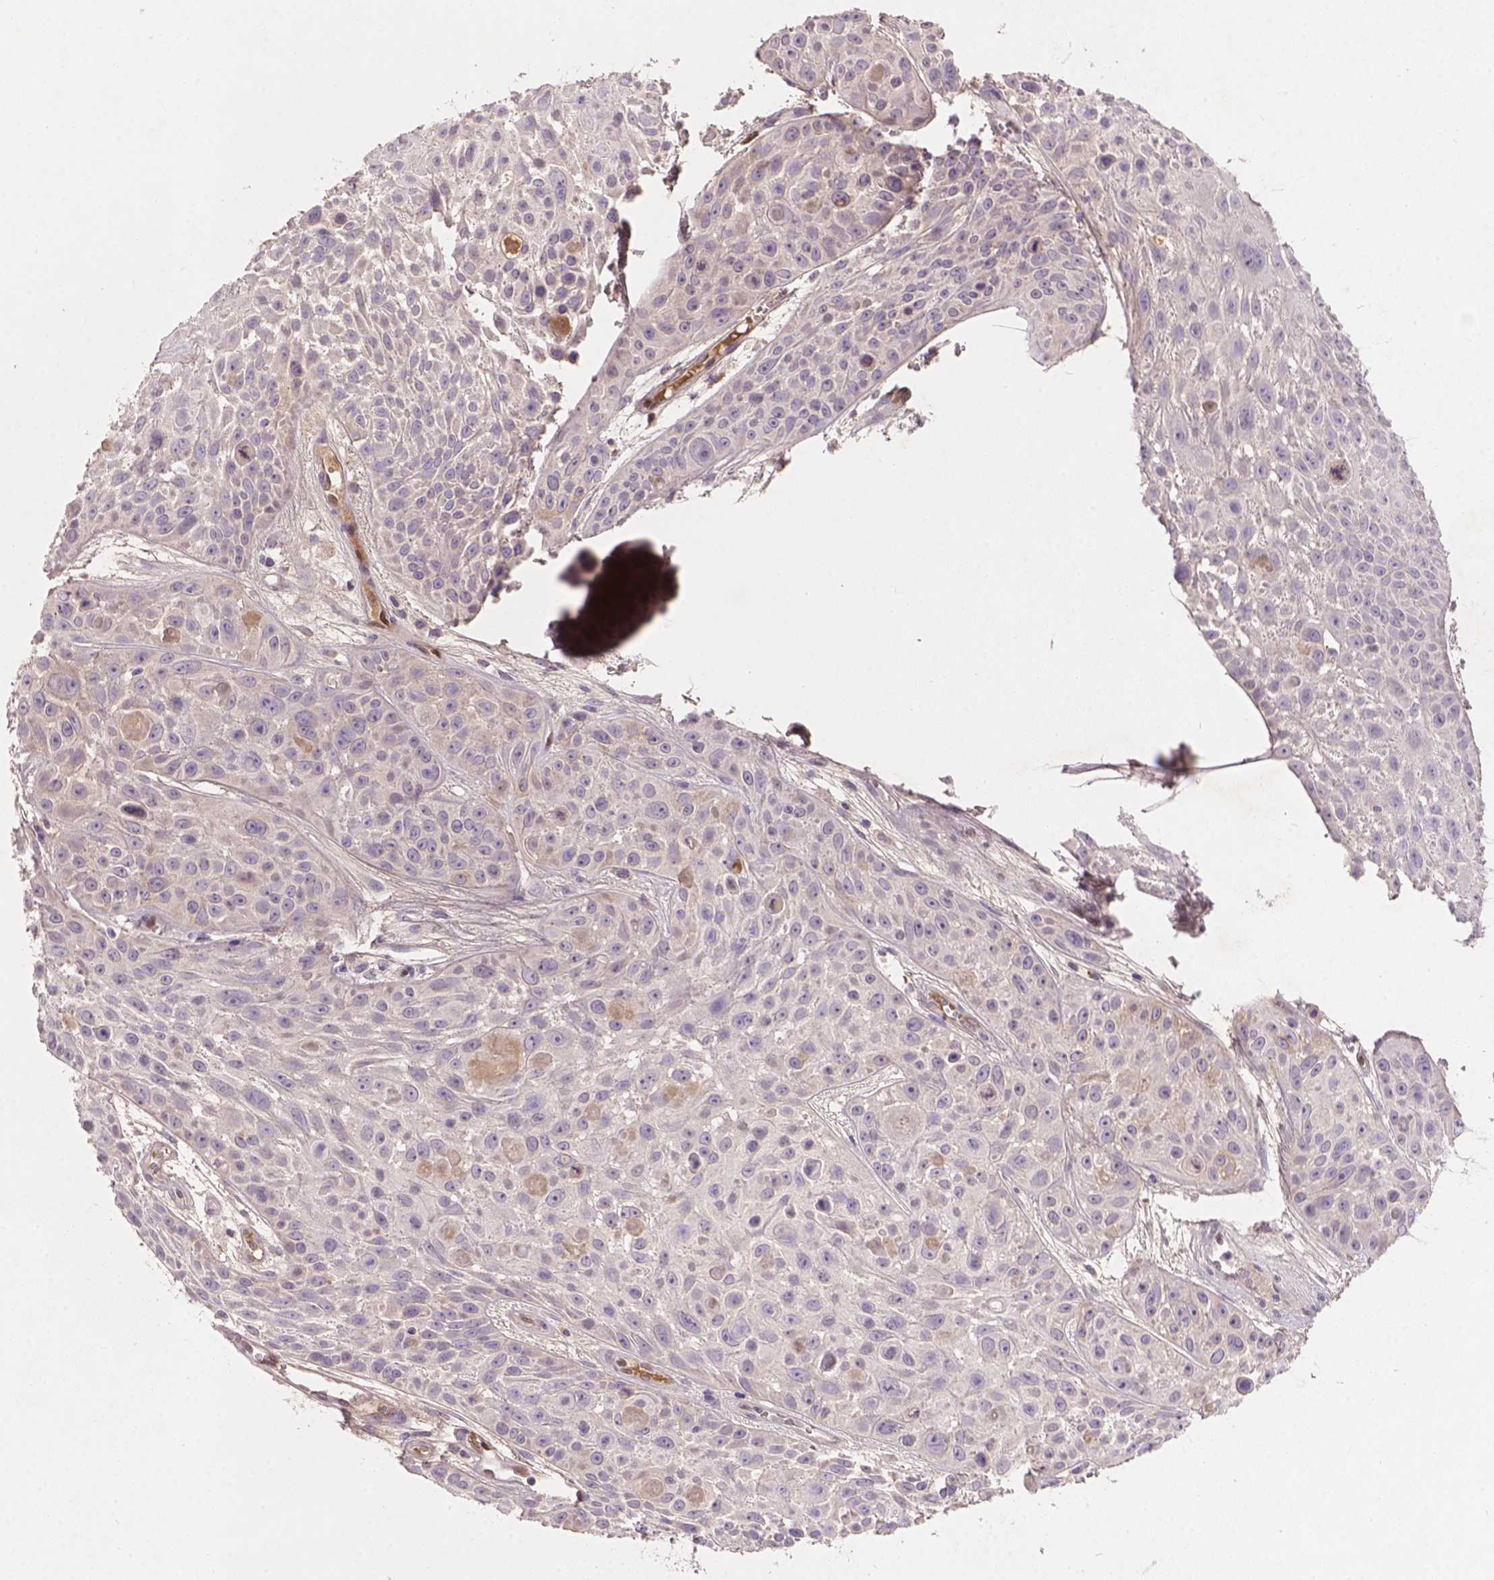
{"staining": {"intensity": "negative", "quantity": "none", "location": "none"}, "tissue": "skin cancer", "cell_type": "Tumor cells", "image_type": "cancer", "snomed": [{"axis": "morphology", "description": "Squamous cell carcinoma, NOS"}, {"axis": "topography", "description": "Skin"}, {"axis": "topography", "description": "Anal"}], "caption": "This is an IHC histopathology image of human skin squamous cell carcinoma. There is no expression in tumor cells.", "gene": "SOX17", "patient": {"sex": "female", "age": 75}}